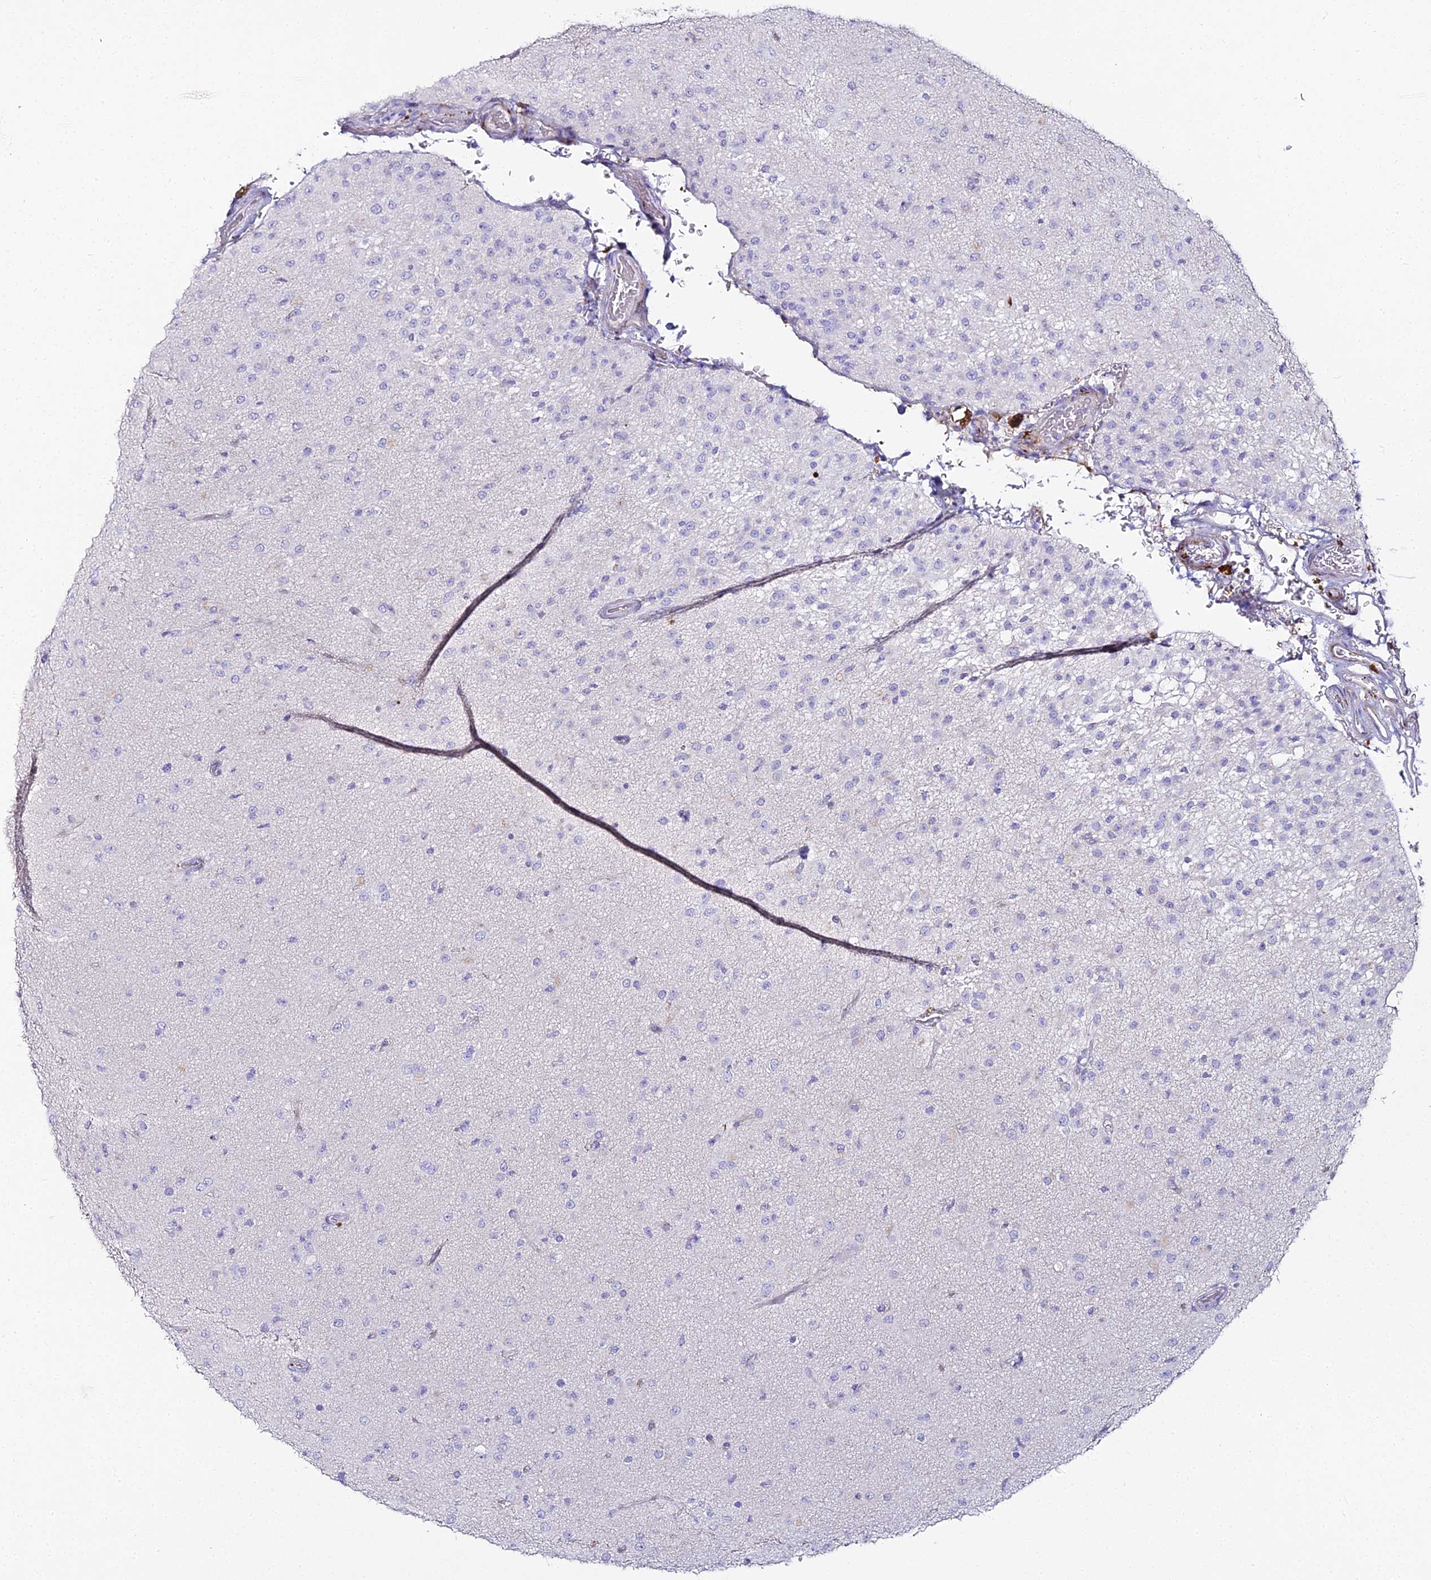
{"staining": {"intensity": "negative", "quantity": "none", "location": "none"}, "tissue": "glioma", "cell_type": "Tumor cells", "image_type": "cancer", "snomed": [{"axis": "morphology", "description": "Glioma, malignant, Low grade"}, {"axis": "topography", "description": "Brain"}], "caption": "A high-resolution image shows immunohistochemistry (IHC) staining of malignant glioma (low-grade), which shows no significant expression in tumor cells.", "gene": "ALPG", "patient": {"sex": "male", "age": 65}}